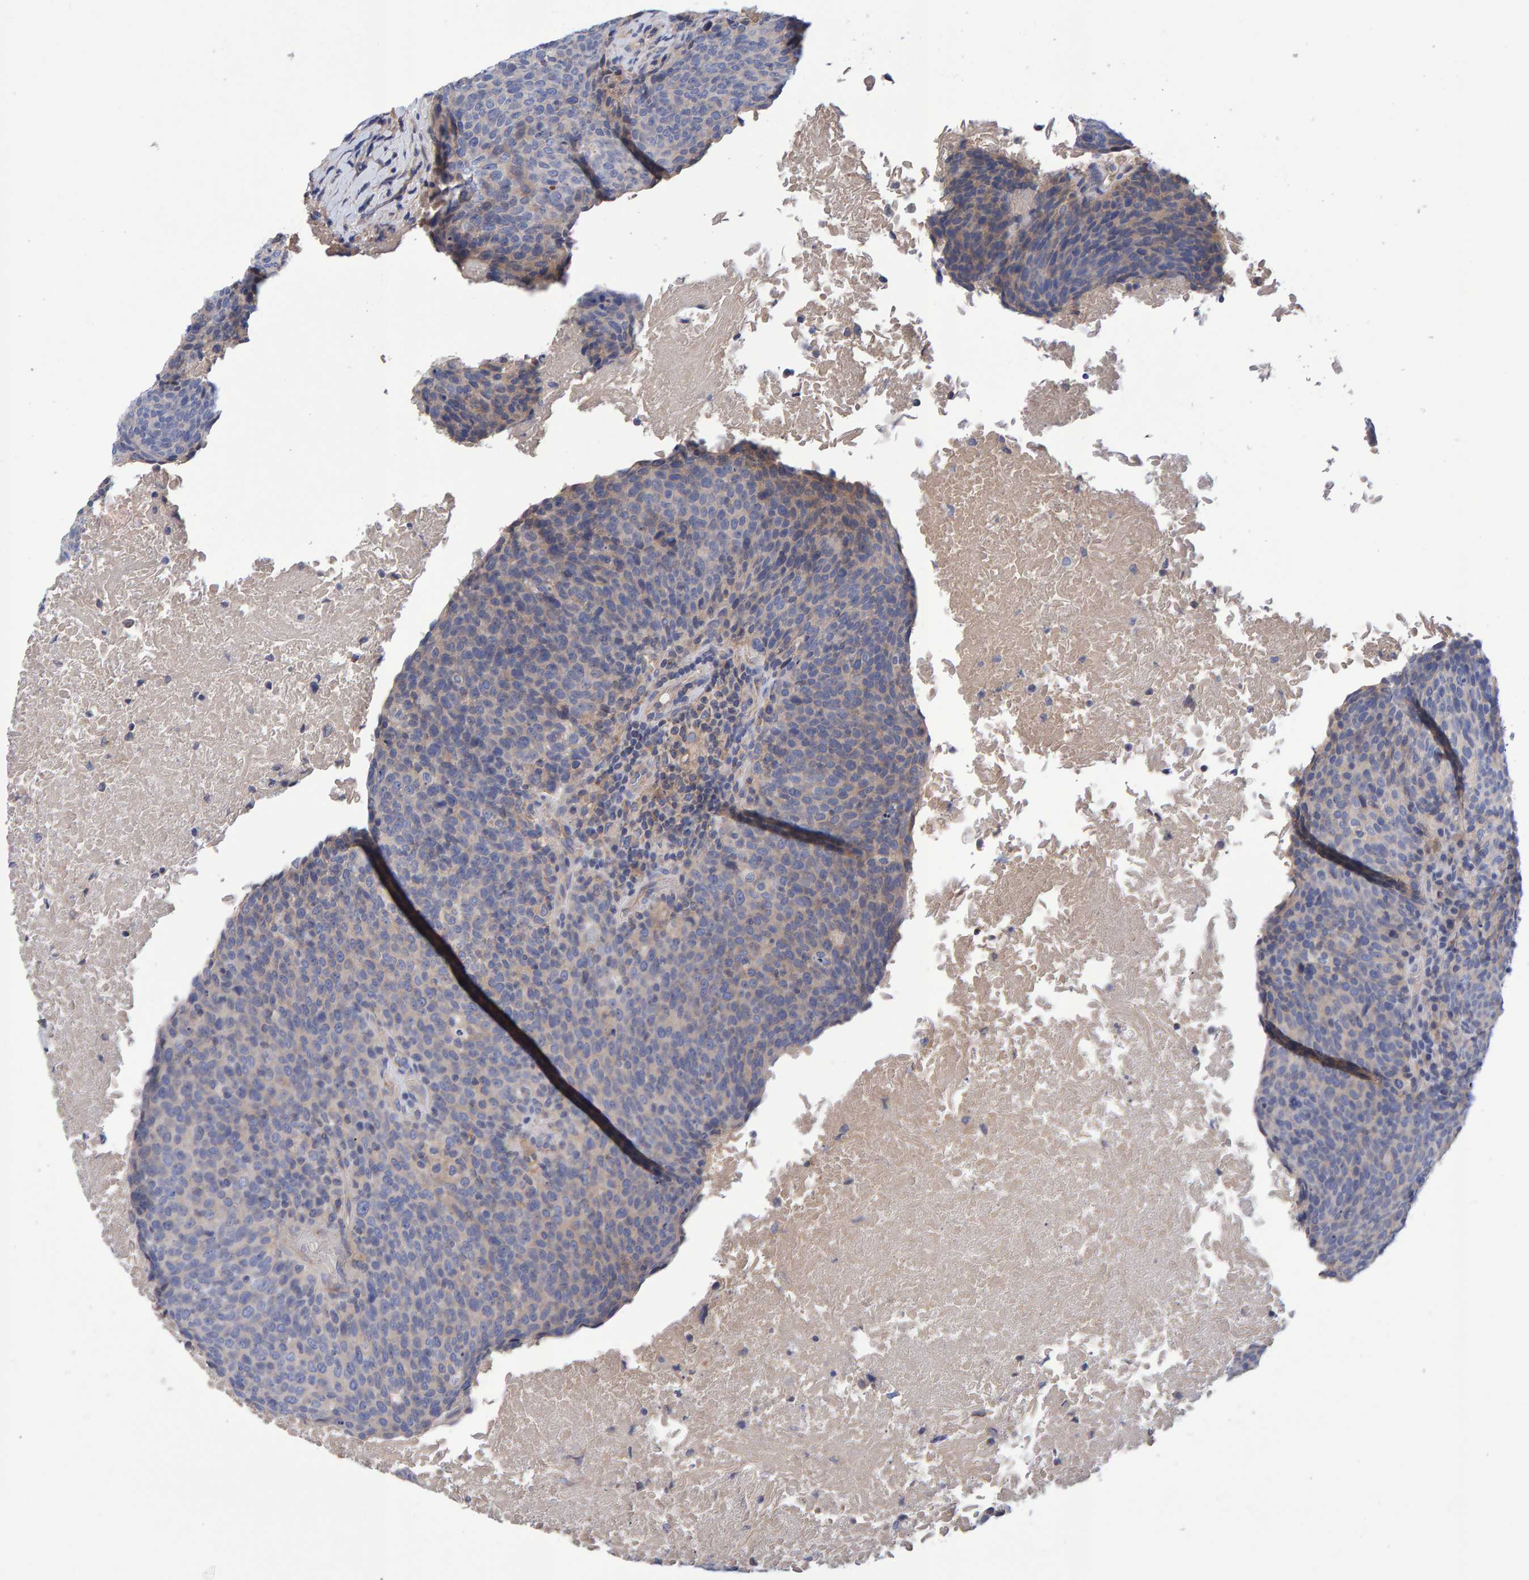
{"staining": {"intensity": "weak", "quantity": "<25%", "location": "cytoplasmic/membranous"}, "tissue": "head and neck cancer", "cell_type": "Tumor cells", "image_type": "cancer", "snomed": [{"axis": "morphology", "description": "Squamous cell carcinoma, NOS"}, {"axis": "morphology", "description": "Squamous cell carcinoma, metastatic, NOS"}, {"axis": "topography", "description": "Lymph node"}, {"axis": "topography", "description": "Head-Neck"}], "caption": "This is an immunohistochemistry (IHC) histopathology image of human head and neck squamous cell carcinoma. There is no expression in tumor cells.", "gene": "EFR3A", "patient": {"sex": "male", "age": 62}}